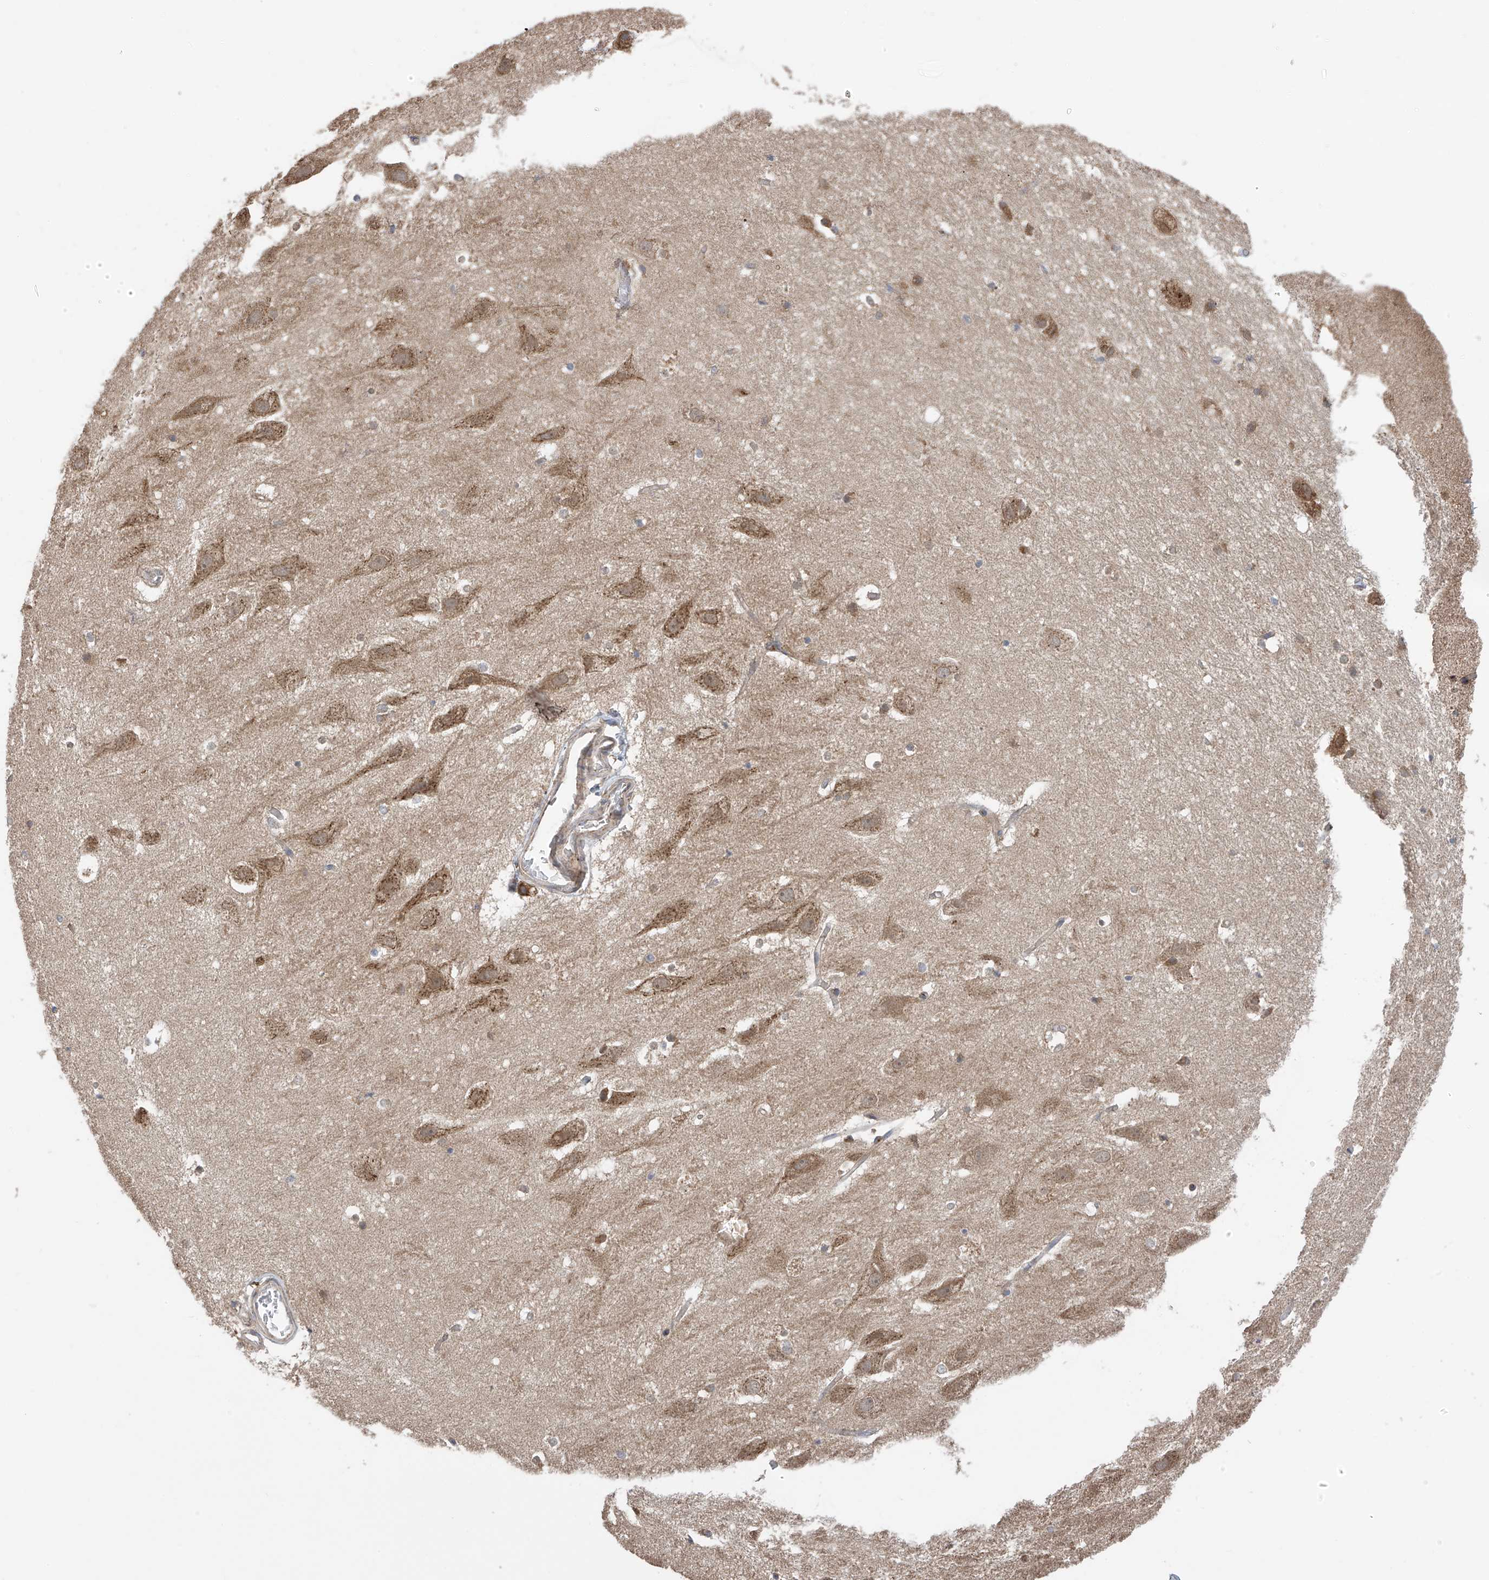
{"staining": {"intensity": "weak", "quantity": "<25%", "location": "cytoplasmic/membranous"}, "tissue": "hippocampus", "cell_type": "Glial cells", "image_type": "normal", "snomed": [{"axis": "morphology", "description": "Normal tissue, NOS"}, {"axis": "topography", "description": "Hippocampus"}], "caption": "Immunohistochemical staining of normal human hippocampus exhibits no significant positivity in glial cells.", "gene": "PNPT1", "patient": {"sex": "female", "age": 52}}